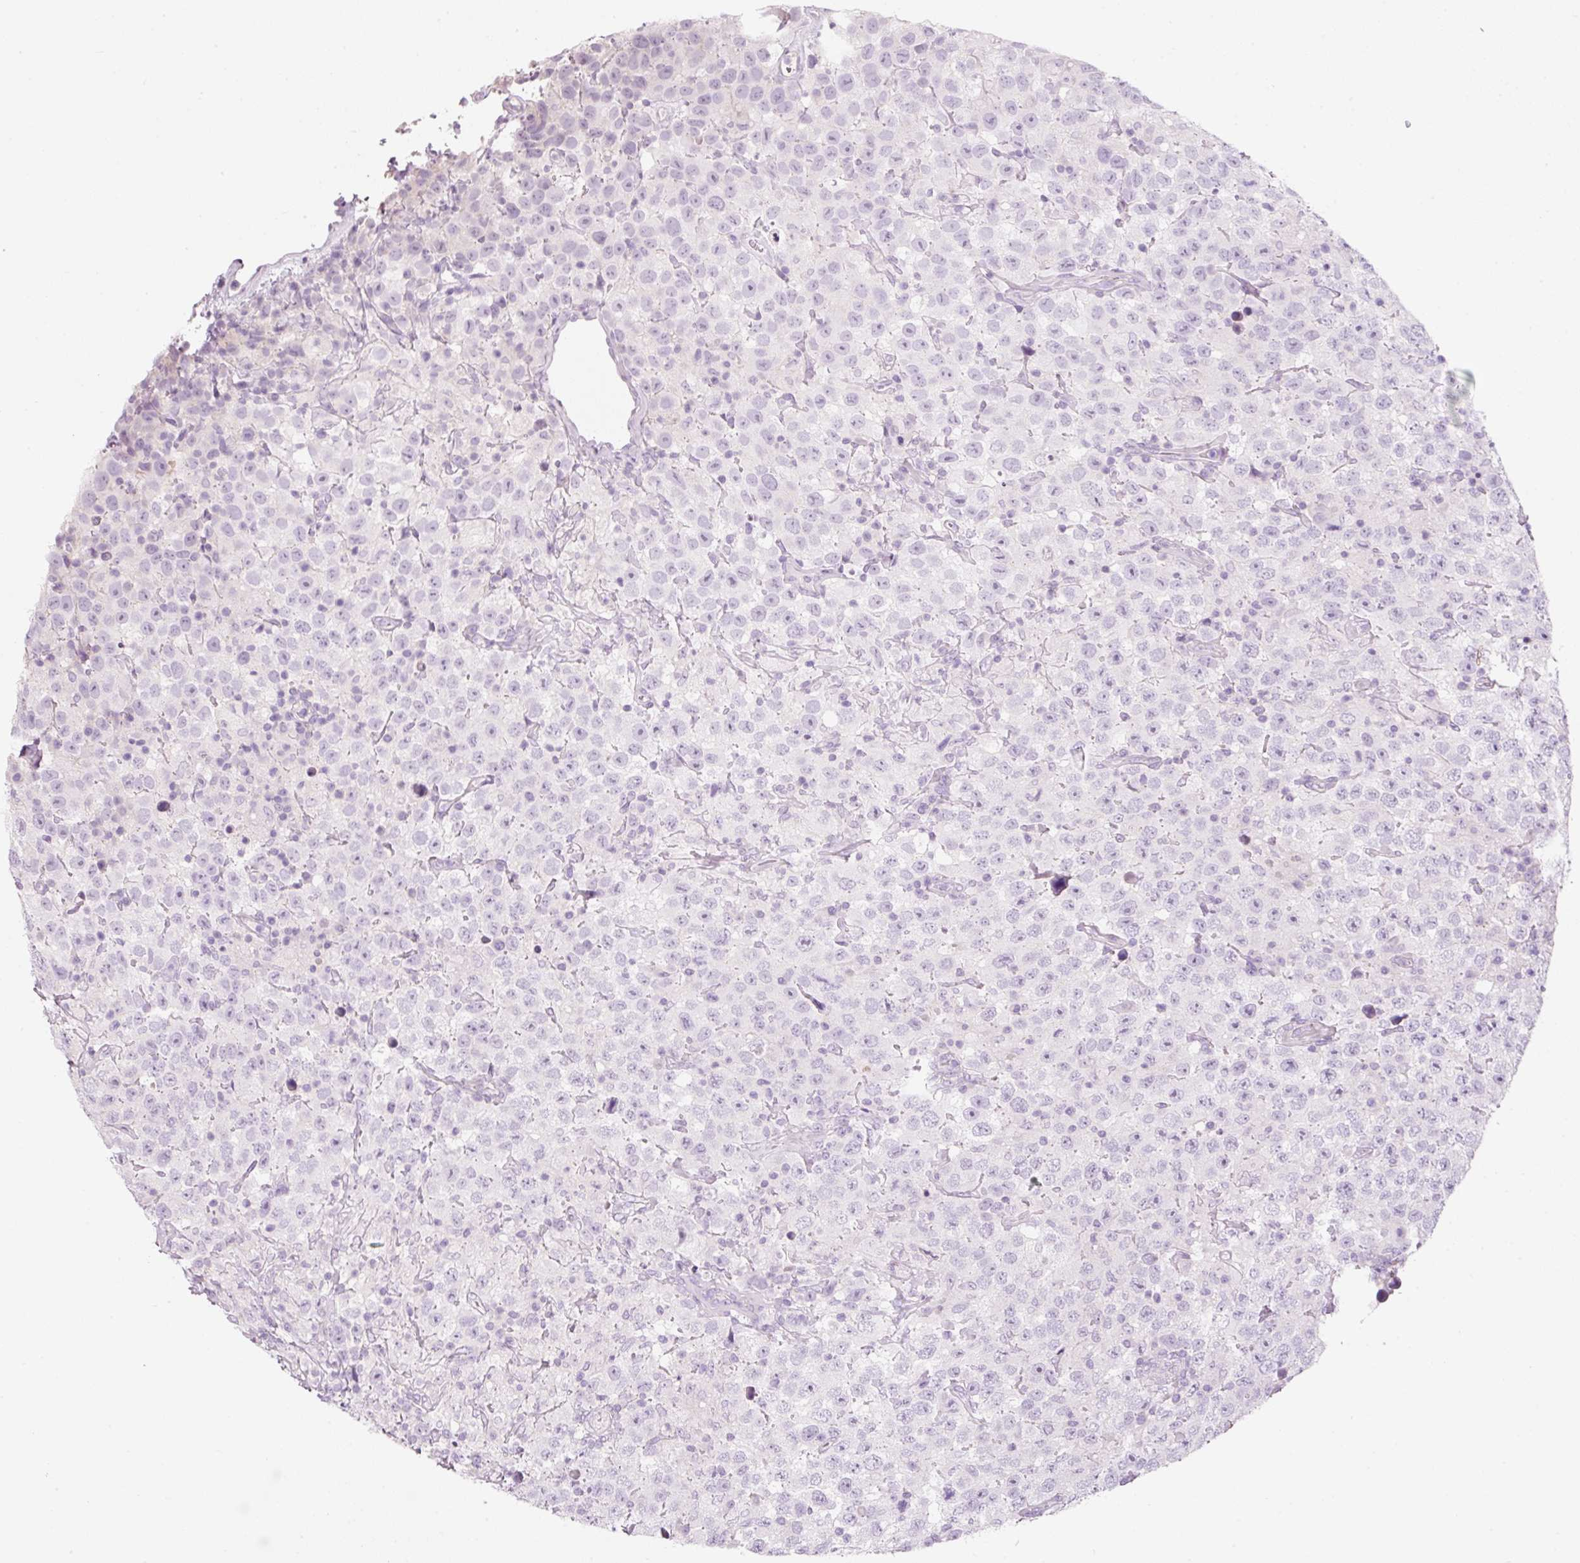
{"staining": {"intensity": "negative", "quantity": "none", "location": "none"}, "tissue": "testis cancer", "cell_type": "Tumor cells", "image_type": "cancer", "snomed": [{"axis": "morphology", "description": "Seminoma, NOS"}, {"axis": "topography", "description": "Testis"}], "caption": "An image of testis seminoma stained for a protein reveals no brown staining in tumor cells.", "gene": "CMA1", "patient": {"sex": "male", "age": 41}}